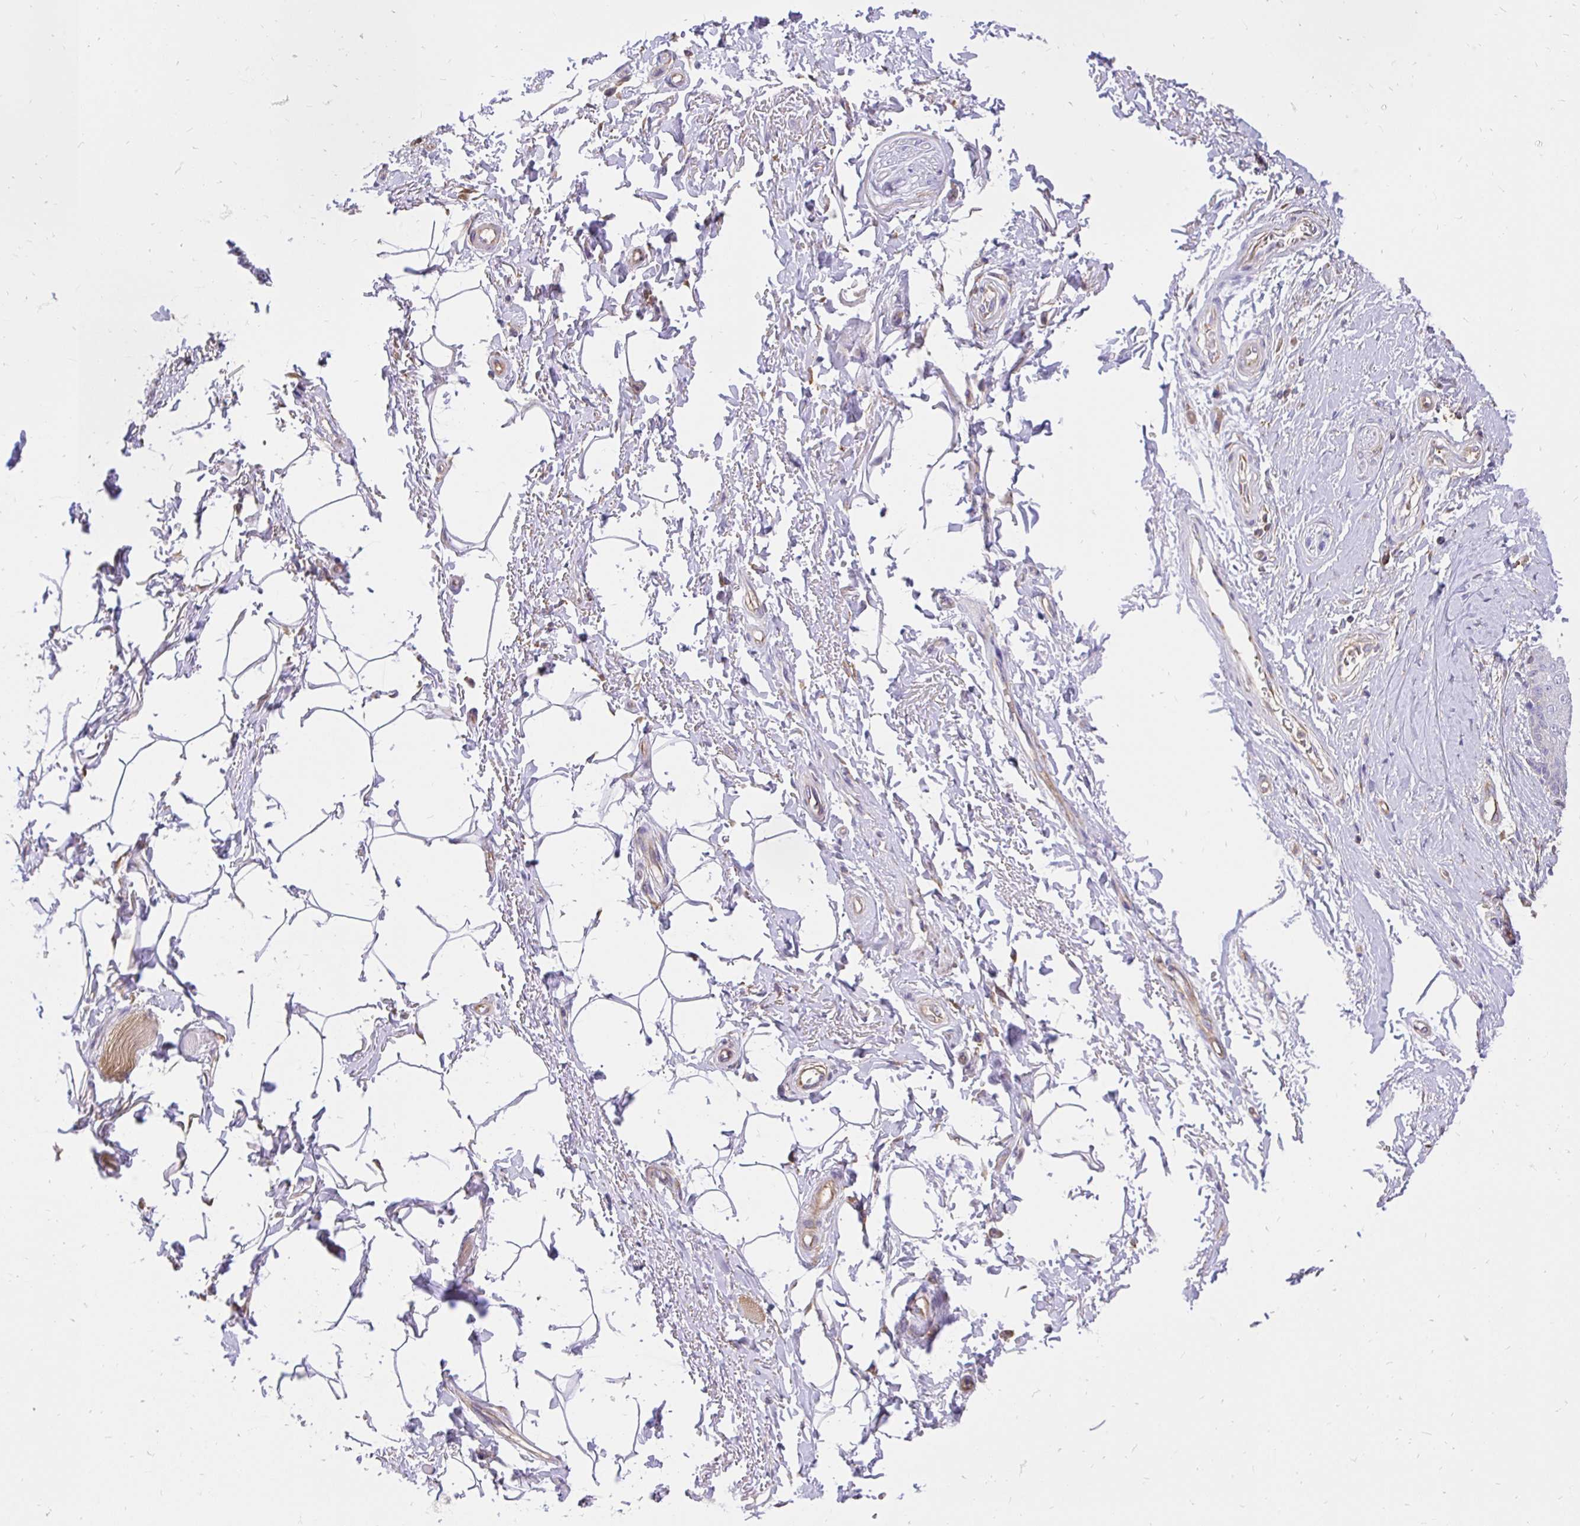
{"staining": {"intensity": "negative", "quantity": "none", "location": "none"}, "tissue": "adipose tissue", "cell_type": "Adipocytes", "image_type": "normal", "snomed": [{"axis": "morphology", "description": "Normal tissue, NOS"}, {"axis": "topography", "description": "Peripheral nerve tissue"}], "caption": "Immunohistochemical staining of normal adipose tissue reveals no significant positivity in adipocytes. (DAB (3,3'-diaminobenzidine) immunohistochemistry (IHC) visualized using brightfield microscopy, high magnification).", "gene": "ABCB10", "patient": {"sex": "male", "age": 51}}